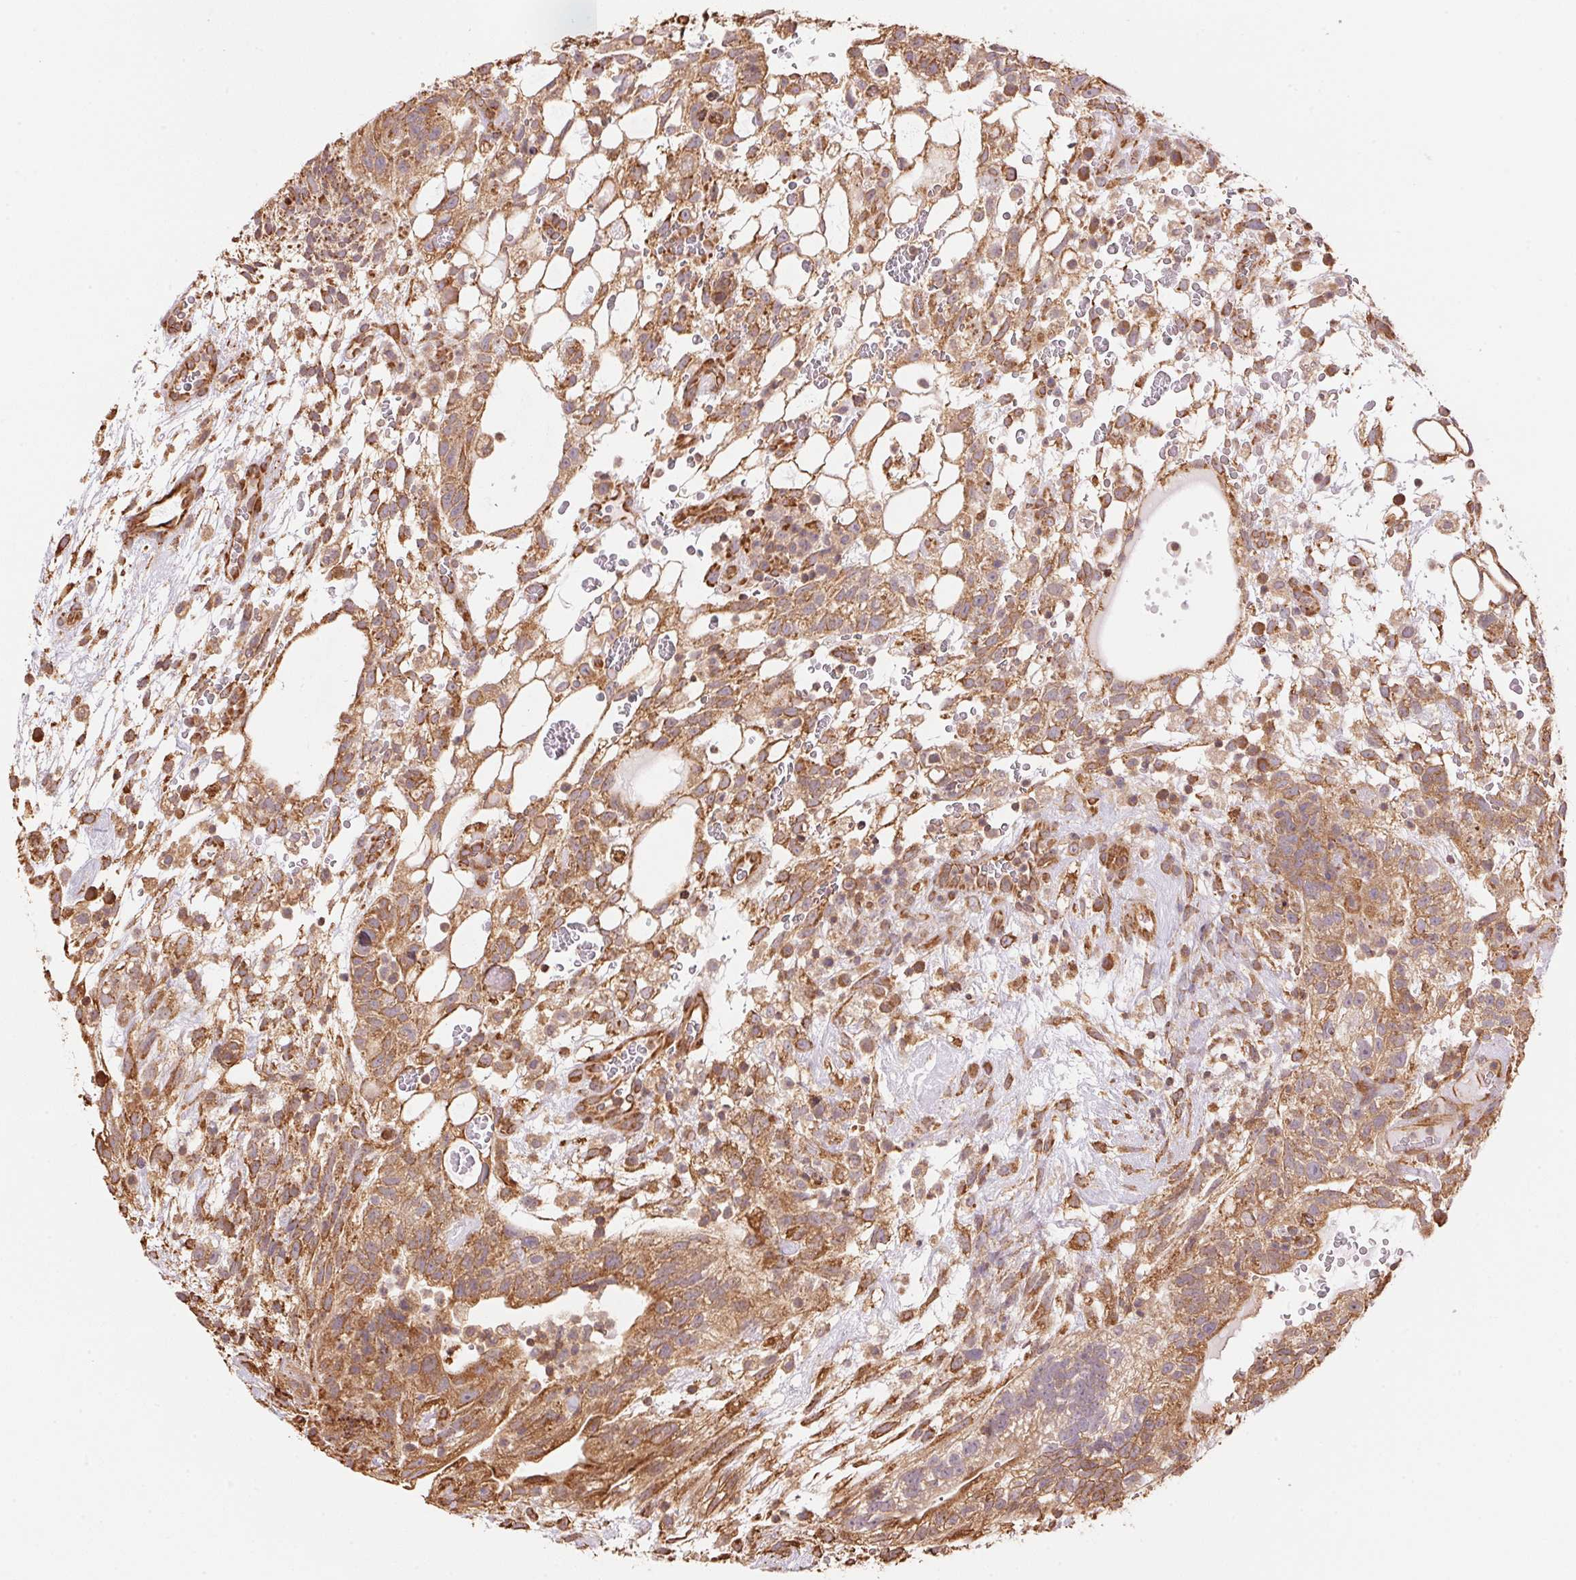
{"staining": {"intensity": "moderate", "quantity": ">75%", "location": "cytoplasmic/membranous"}, "tissue": "testis cancer", "cell_type": "Tumor cells", "image_type": "cancer", "snomed": [{"axis": "morphology", "description": "Normal tissue, NOS"}, {"axis": "morphology", "description": "Carcinoma, Embryonal, NOS"}, {"axis": "topography", "description": "Testis"}], "caption": "A histopathology image showing moderate cytoplasmic/membranous expression in about >75% of tumor cells in embryonal carcinoma (testis), as visualized by brown immunohistochemical staining.", "gene": "C6orf163", "patient": {"sex": "male", "age": 32}}